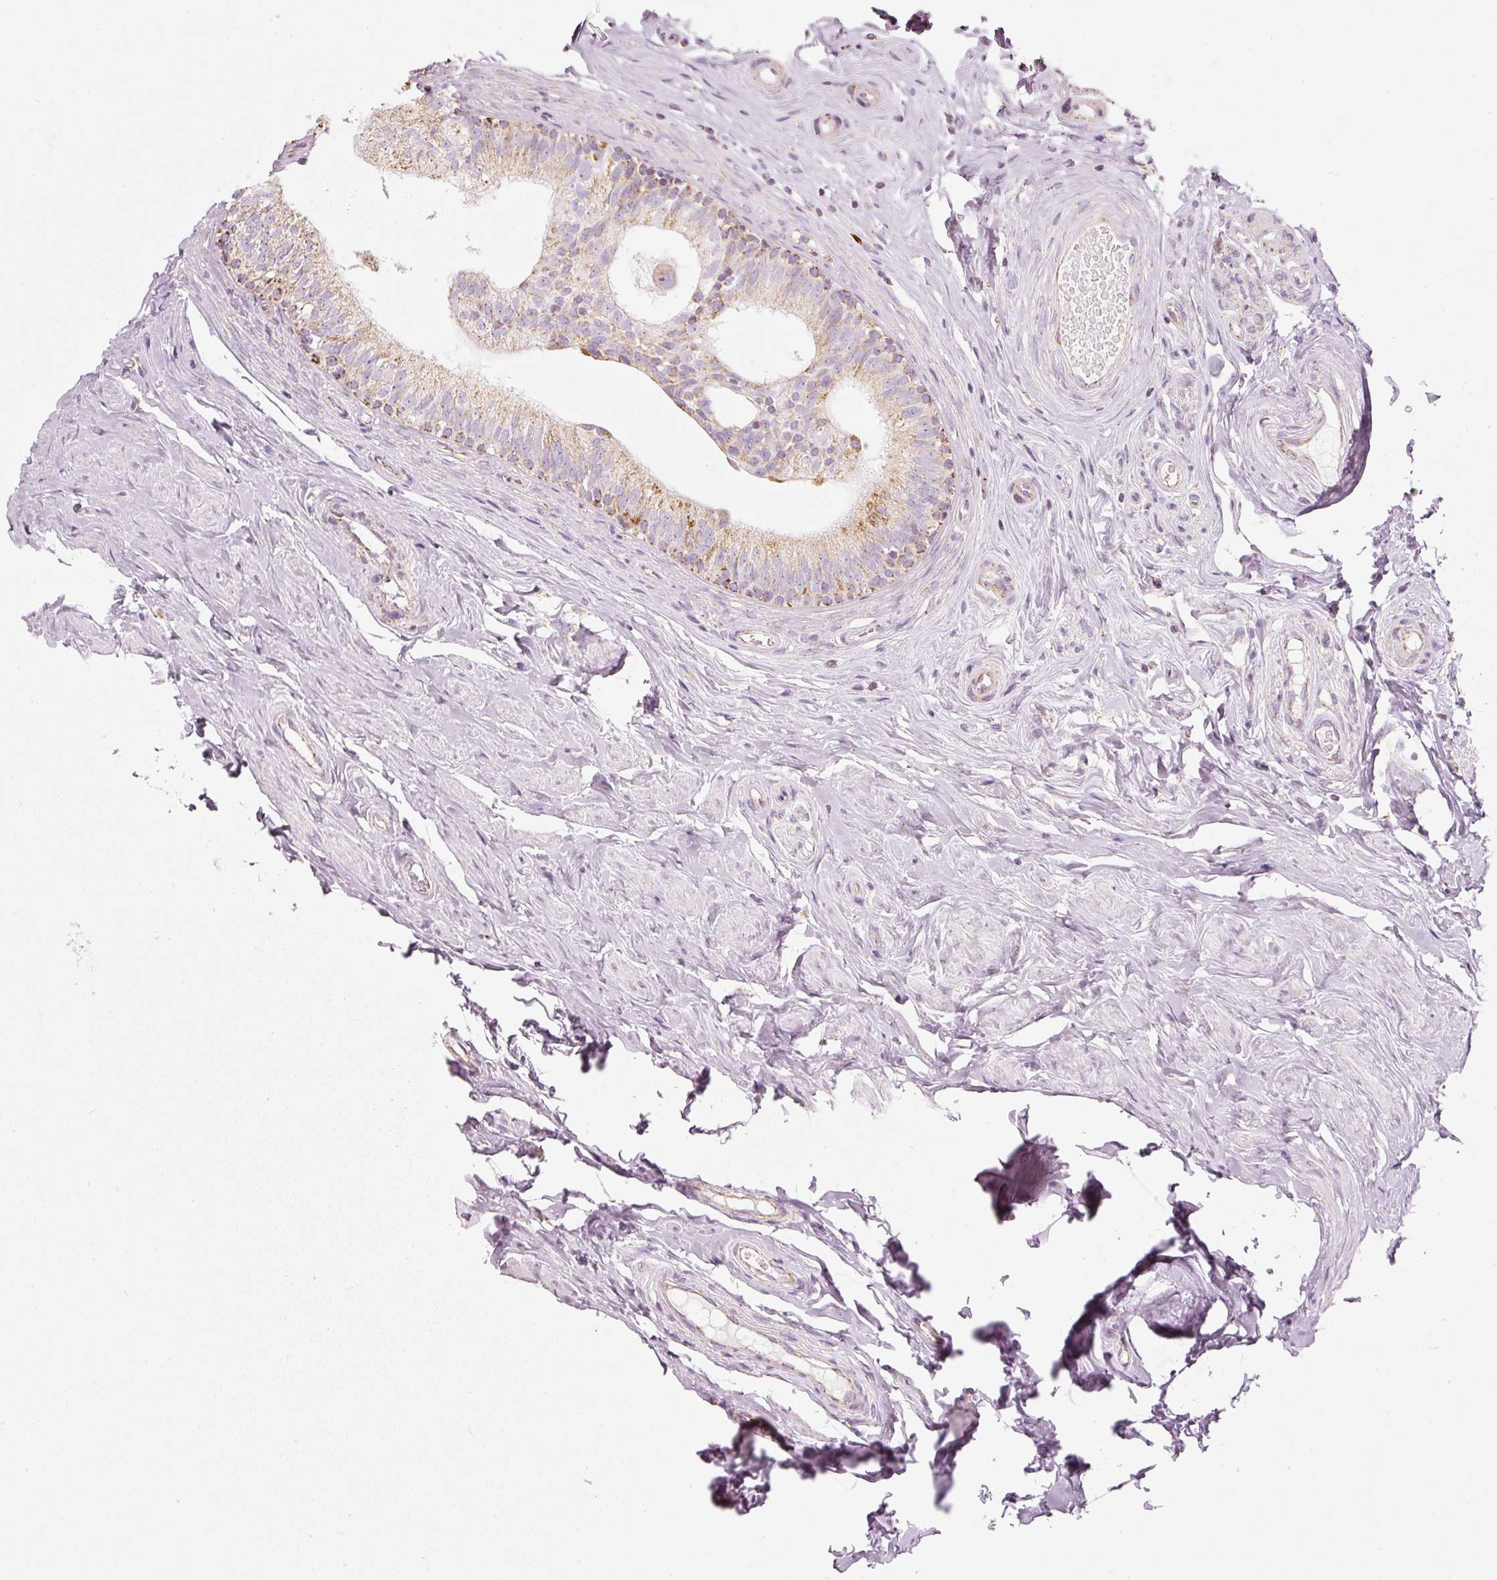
{"staining": {"intensity": "moderate", "quantity": "<25%", "location": "cytoplasmic/membranous,nuclear"}, "tissue": "epididymis", "cell_type": "Glandular cells", "image_type": "normal", "snomed": [{"axis": "morphology", "description": "Normal tissue, NOS"}, {"axis": "morphology", "description": "Seminoma, NOS"}, {"axis": "topography", "description": "Testis"}, {"axis": "topography", "description": "Epididymis"}], "caption": "High-power microscopy captured an immunohistochemistry (IHC) histopathology image of unremarkable epididymis, revealing moderate cytoplasmic/membranous,nuclear positivity in approximately <25% of glandular cells.", "gene": "DUT", "patient": {"sex": "male", "age": 45}}